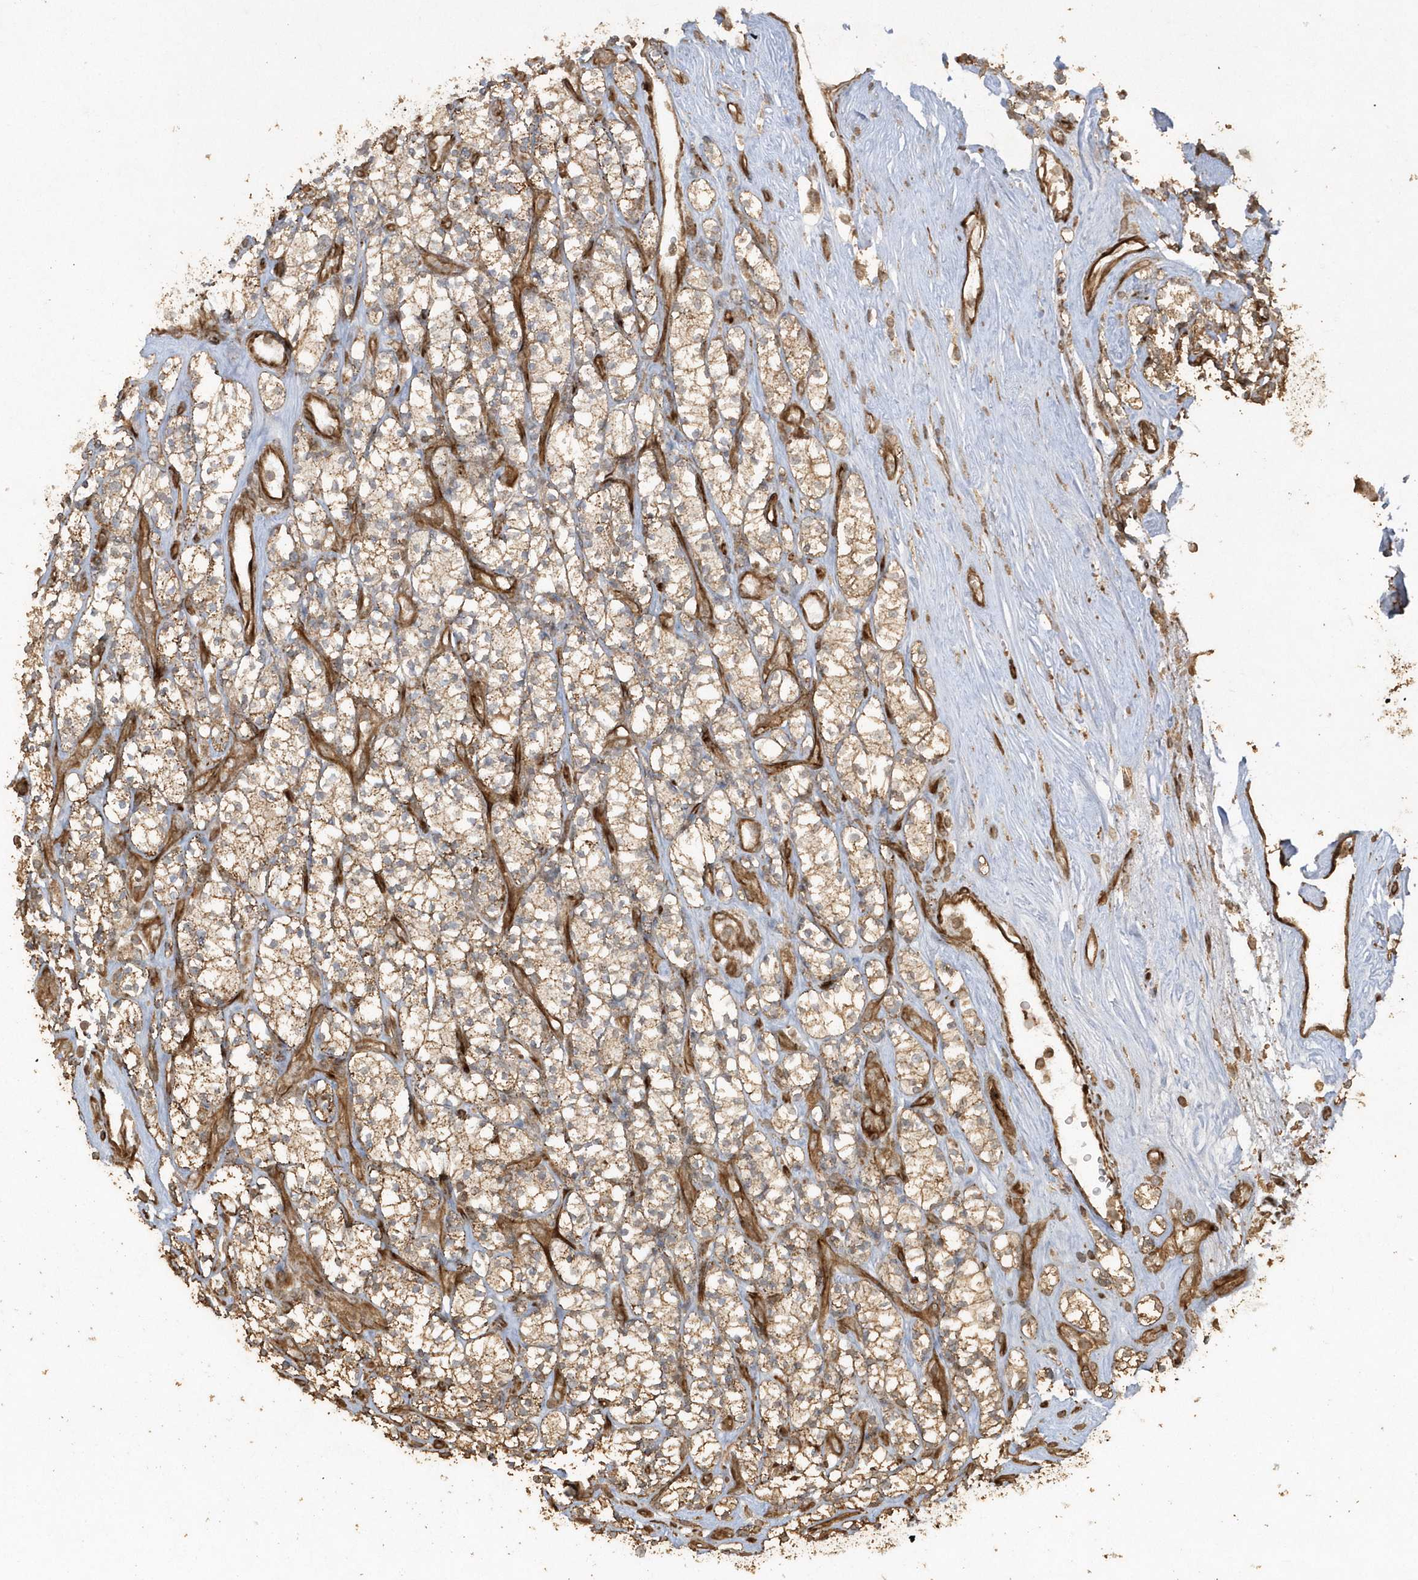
{"staining": {"intensity": "moderate", "quantity": ">75%", "location": "cytoplasmic/membranous"}, "tissue": "renal cancer", "cell_type": "Tumor cells", "image_type": "cancer", "snomed": [{"axis": "morphology", "description": "Adenocarcinoma, NOS"}, {"axis": "topography", "description": "Kidney"}], "caption": "The image exhibits staining of renal cancer, revealing moderate cytoplasmic/membranous protein expression (brown color) within tumor cells. (DAB (3,3'-diaminobenzidine) IHC with brightfield microscopy, high magnification).", "gene": "AVPI1", "patient": {"sex": "male", "age": 77}}